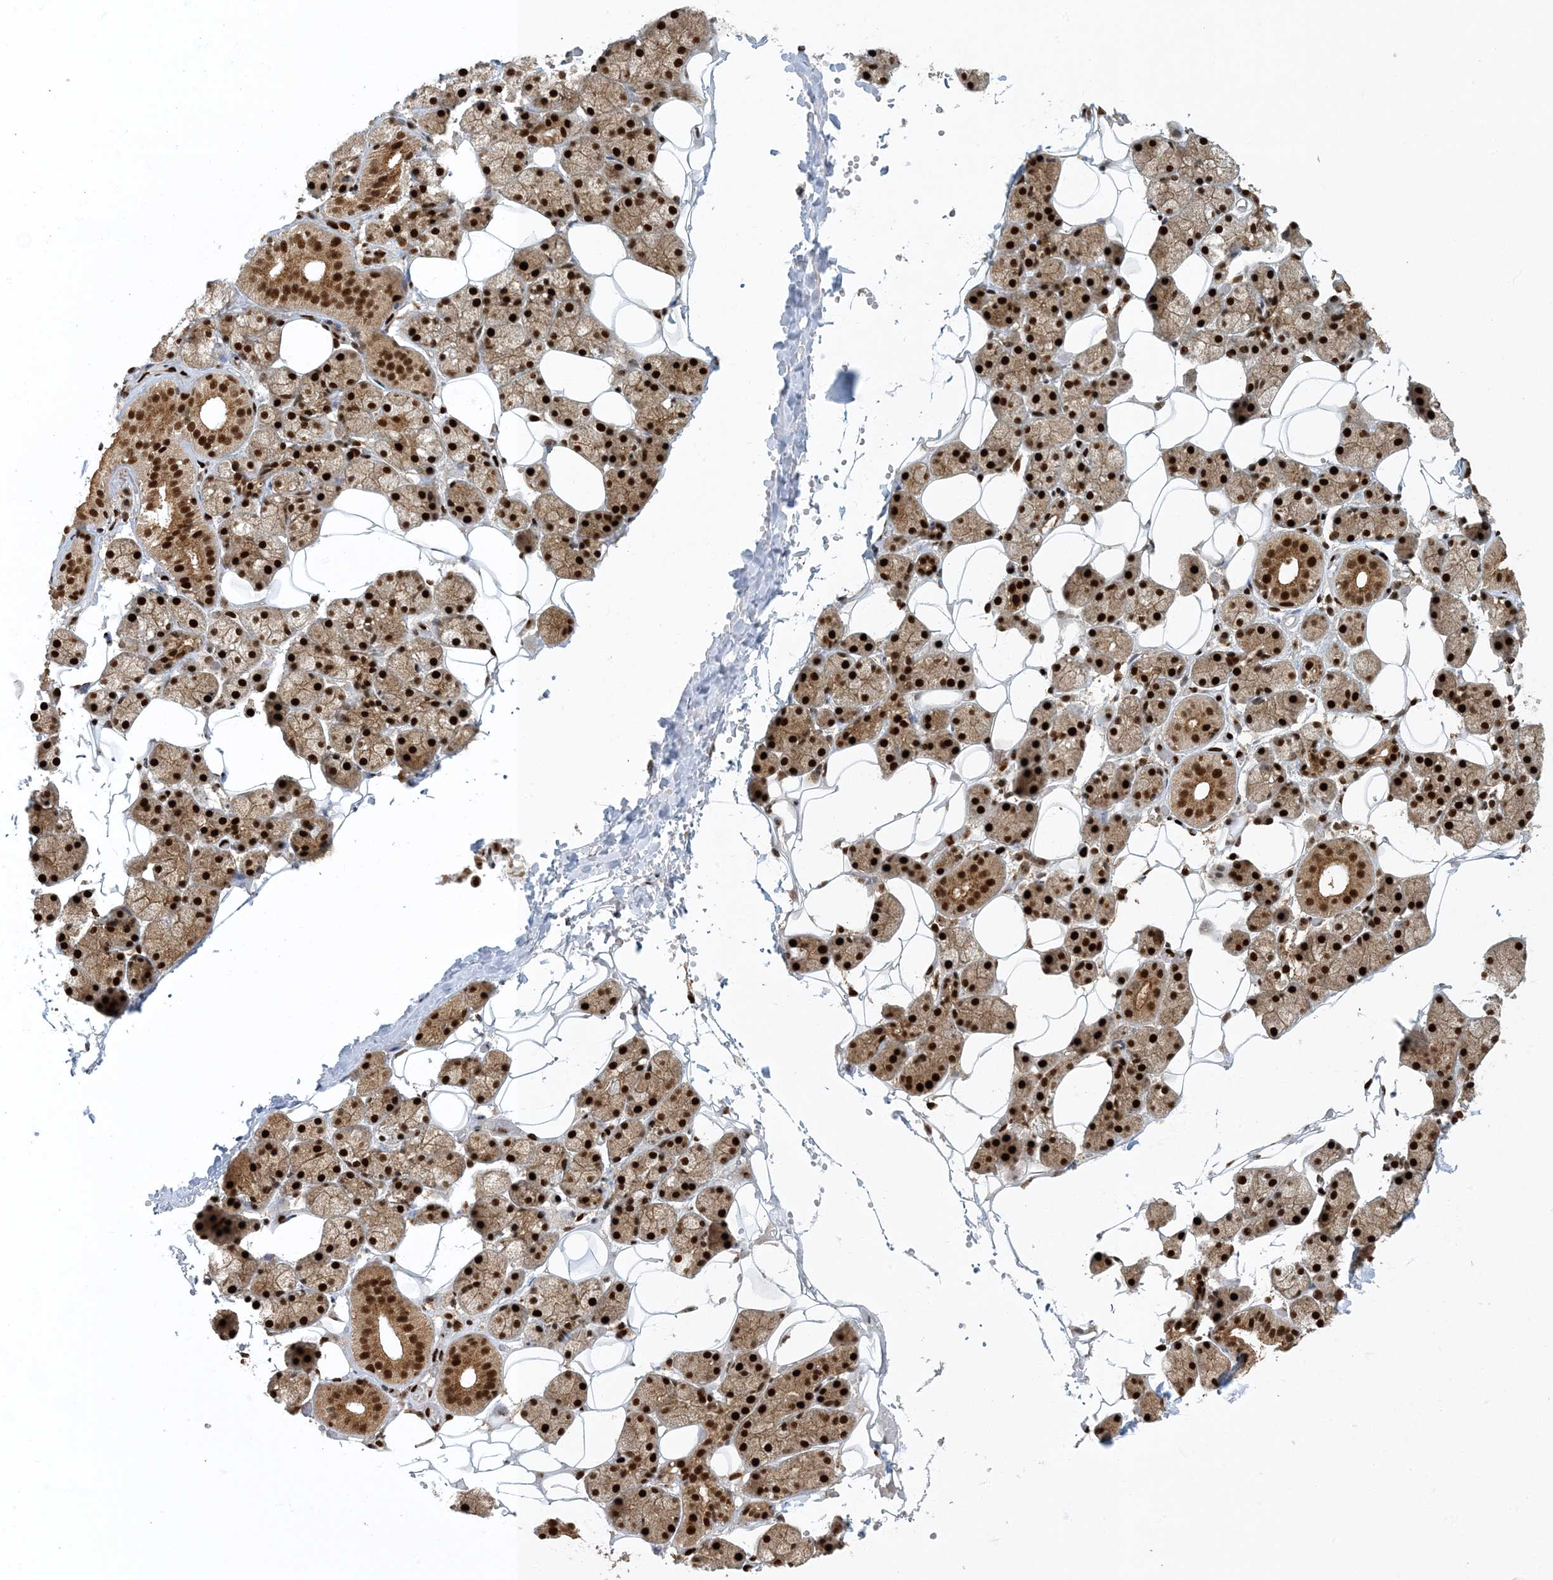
{"staining": {"intensity": "strong", "quantity": ">75%", "location": "cytoplasmic/membranous,nuclear"}, "tissue": "salivary gland", "cell_type": "Glandular cells", "image_type": "normal", "snomed": [{"axis": "morphology", "description": "Normal tissue, NOS"}, {"axis": "topography", "description": "Salivary gland"}], "caption": "Immunohistochemistry of normal salivary gland exhibits high levels of strong cytoplasmic/membranous,nuclear expression in approximately >75% of glandular cells. The staining was performed using DAB, with brown indicating positive protein expression. Nuclei are stained blue with hematoxylin.", "gene": "MBD1", "patient": {"sex": "female", "age": 33}}